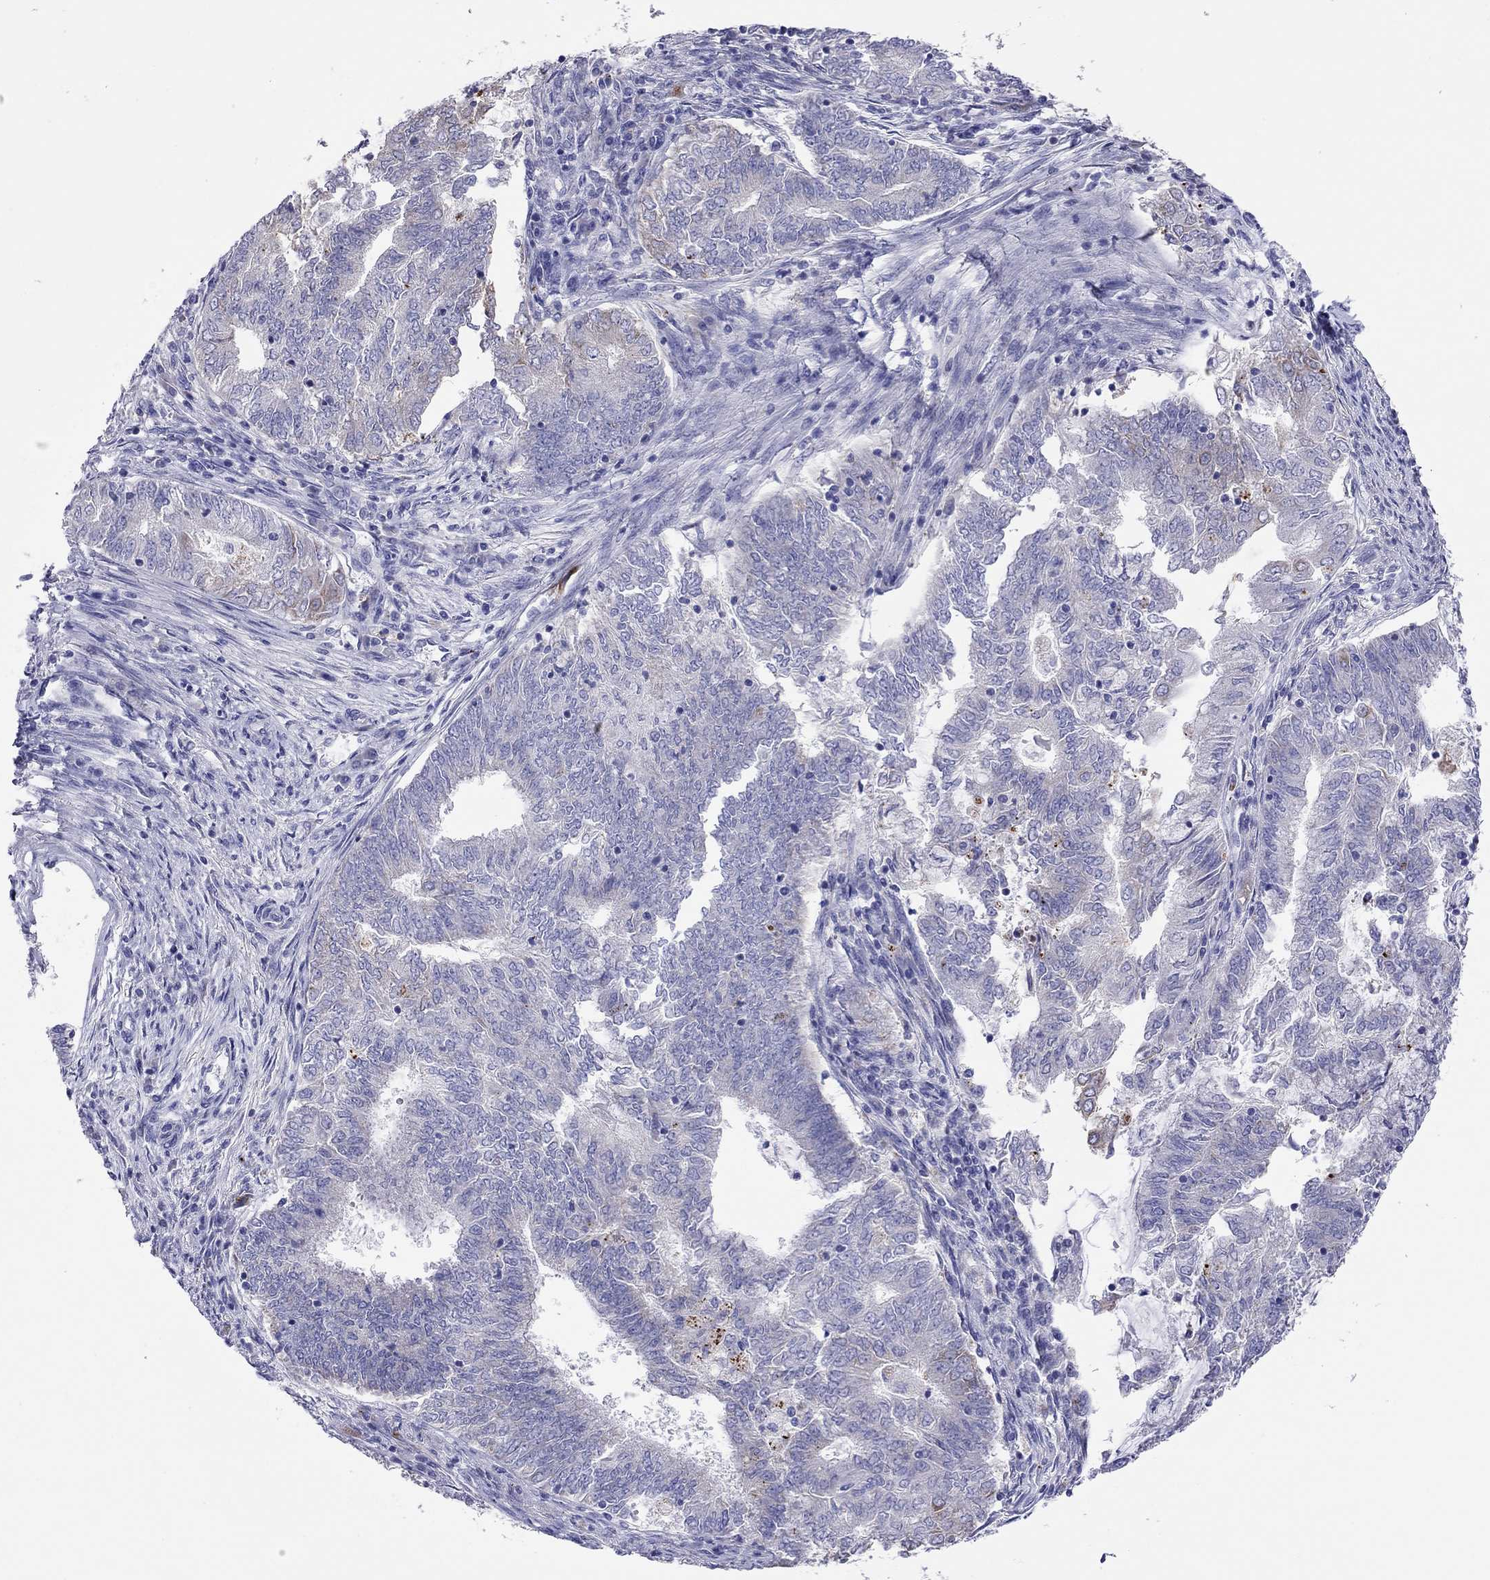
{"staining": {"intensity": "negative", "quantity": "none", "location": "none"}, "tissue": "endometrial cancer", "cell_type": "Tumor cells", "image_type": "cancer", "snomed": [{"axis": "morphology", "description": "Adenocarcinoma, NOS"}, {"axis": "topography", "description": "Endometrium"}], "caption": "Immunohistochemistry of human endometrial cancer demonstrates no staining in tumor cells. (DAB IHC, high magnification).", "gene": "COL9A1", "patient": {"sex": "female", "age": 62}}